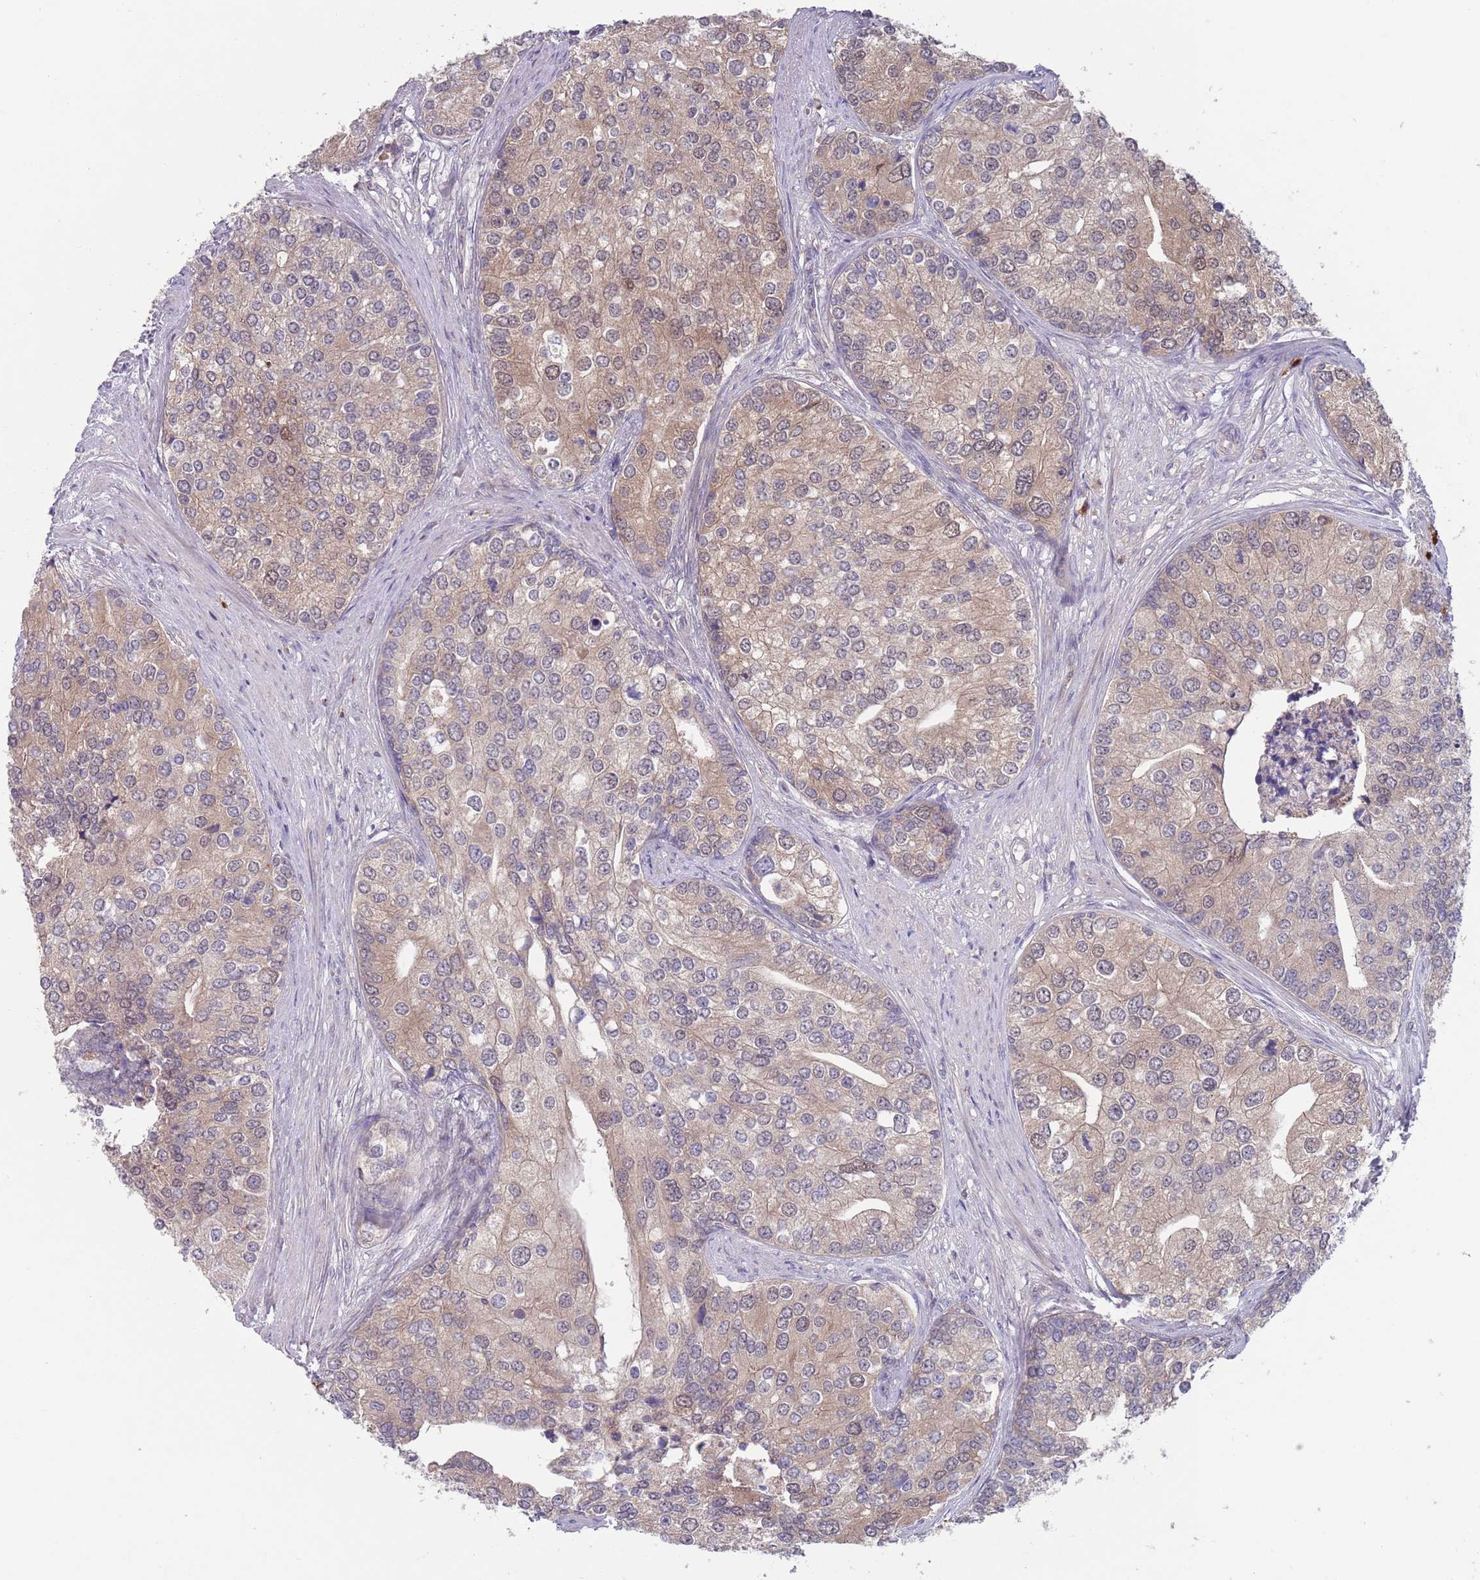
{"staining": {"intensity": "weak", "quantity": "25%-75%", "location": "cytoplasmic/membranous,nuclear"}, "tissue": "prostate cancer", "cell_type": "Tumor cells", "image_type": "cancer", "snomed": [{"axis": "morphology", "description": "Adenocarcinoma, High grade"}, {"axis": "topography", "description": "Prostate"}], "caption": "Tumor cells show low levels of weak cytoplasmic/membranous and nuclear expression in about 25%-75% of cells in human high-grade adenocarcinoma (prostate).", "gene": "TYW1", "patient": {"sex": "male", "age": 62}}